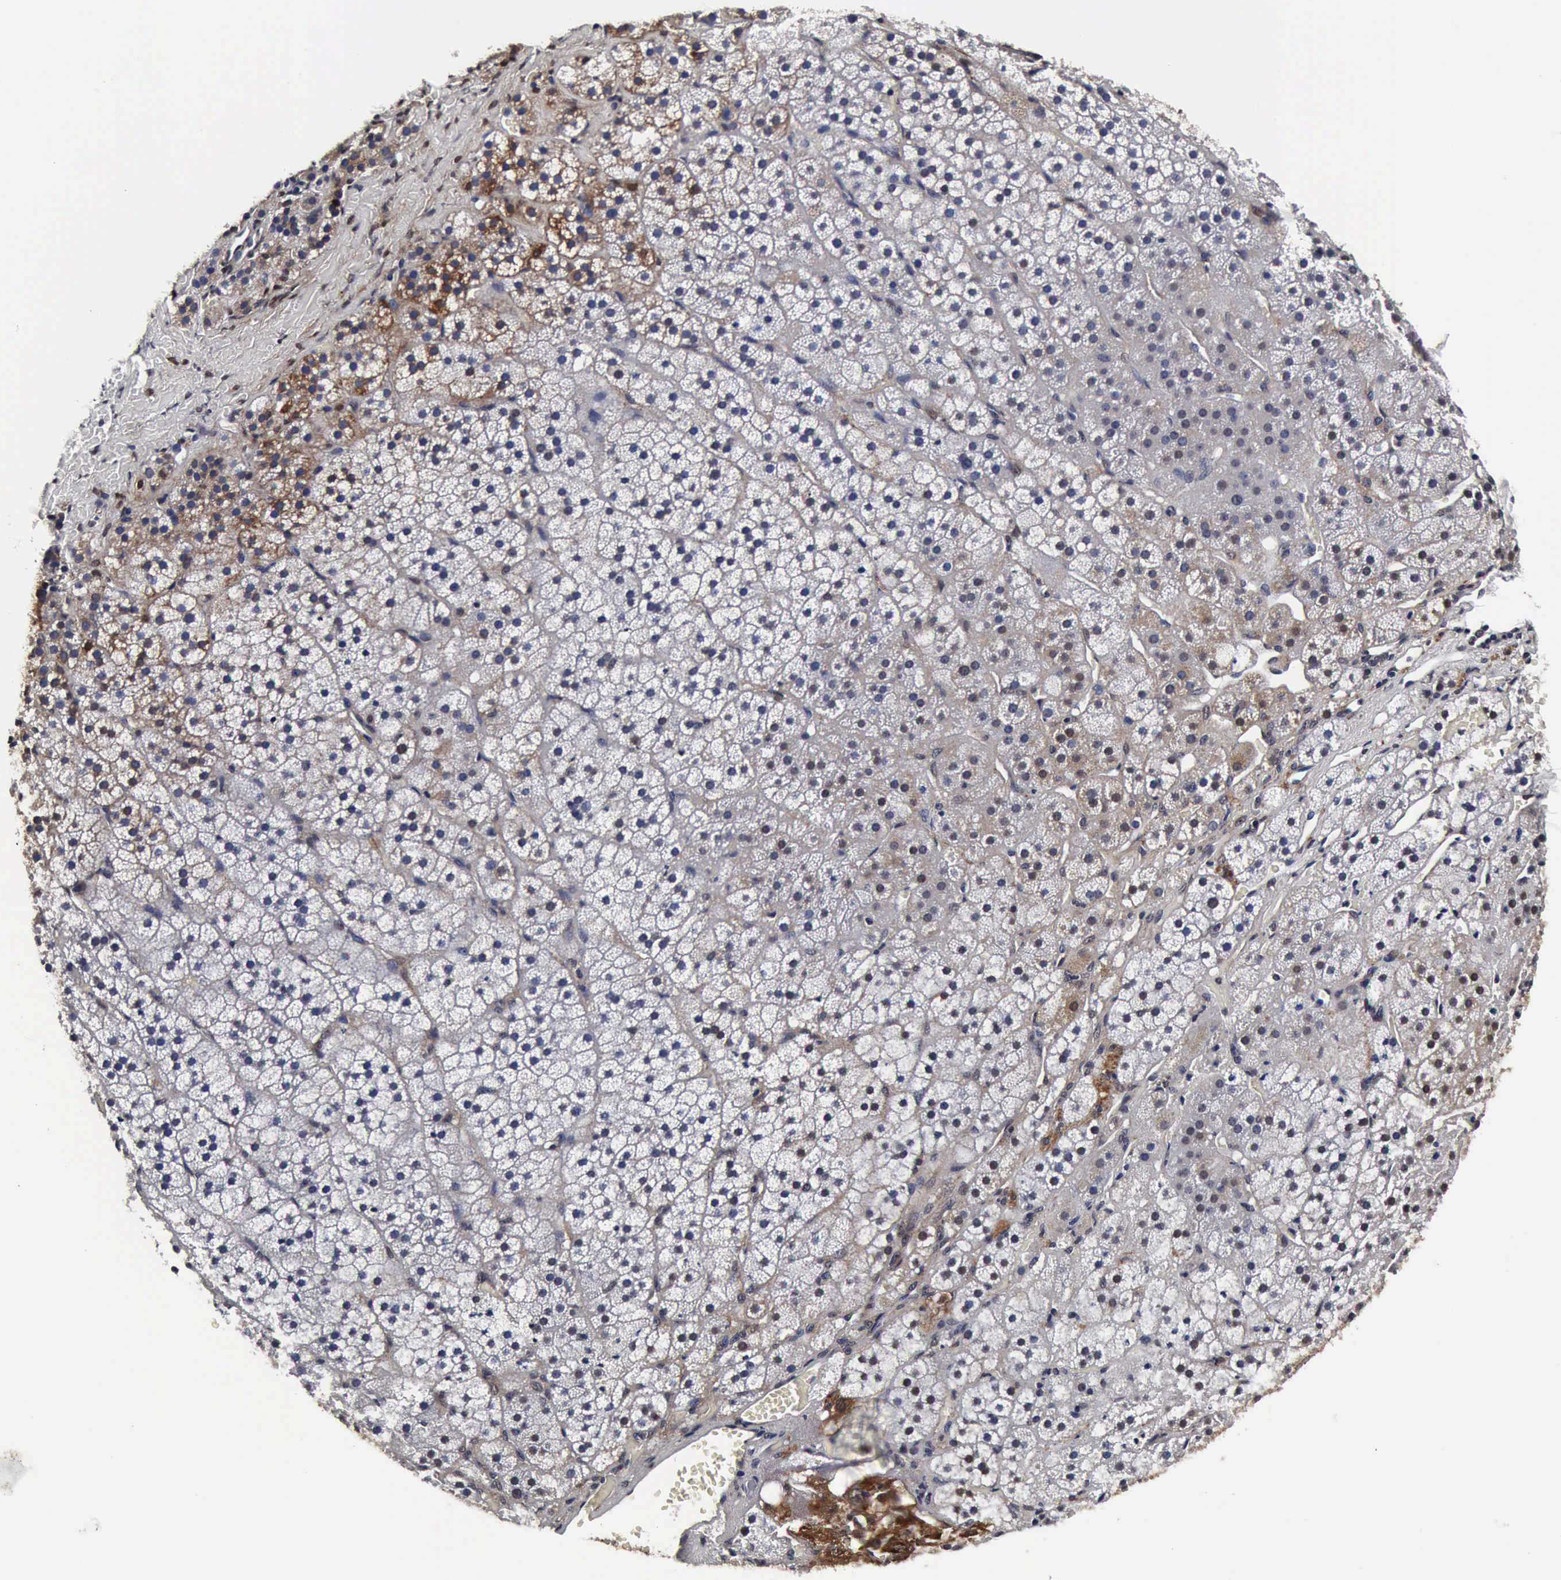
{"staining": {"intensity": "weak", "quantity": "<25%", "location": "none"}, "tissue": "adrenal gland", "cell_type": "Glandular cells", "image_type": "normal", "snomed": [{"axis": "morphology", "description": "Normal tissue, NOS"}, {"axis": "topography", "description": "Adrenal gland"}], "caption": "The immunohistochemistry photomicrograph has no significant expression in glandular cells of adrenal gland.", "gene": "UBC", "patient": {"sex": "female", "age": 44}}